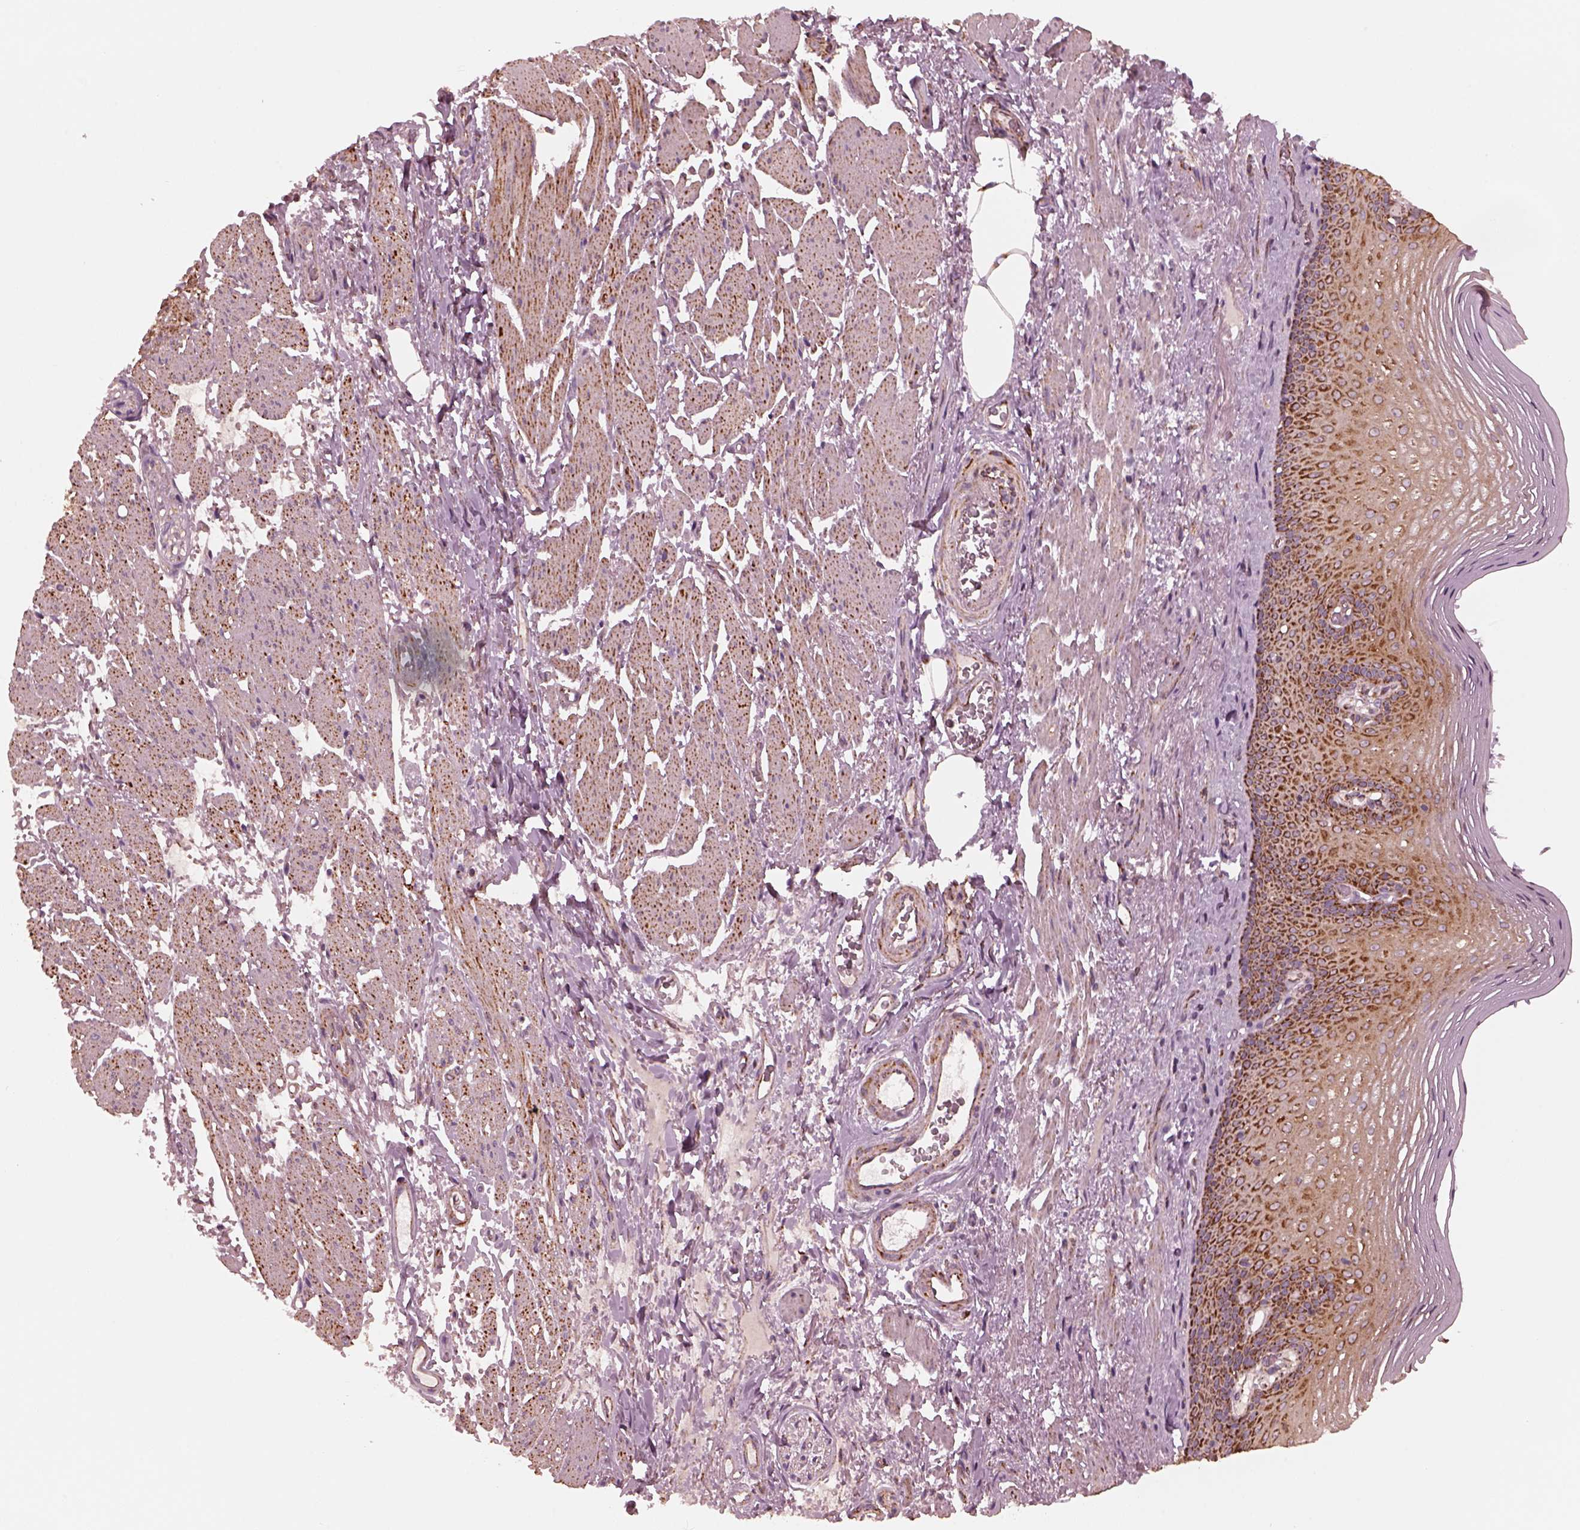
{"staining": {"intensity": "moderate", "quantity": ">75%", "location": "cytoplasmic/membranous"}, "tissue": "esophagus", "cell_type": "Squamous epithelial cells", "image_type": "normal", "snomed": [{"axis": "morphology", "description": "Normal tissue, NOS"}, {"axis": "topography", "description": "Esophagus"}], "caption": "Unremarkable esophagus was stained to show a protein in brown. There is medium levels of moderate cytoplasmic/membranous expression in approximately >75% of squamous epithelial cells. (brown staining indicates protein expression, while blue staining denotes nuclei).", "gene": "NDUFB10", "patient": {"sex": "male", "age": 76}}